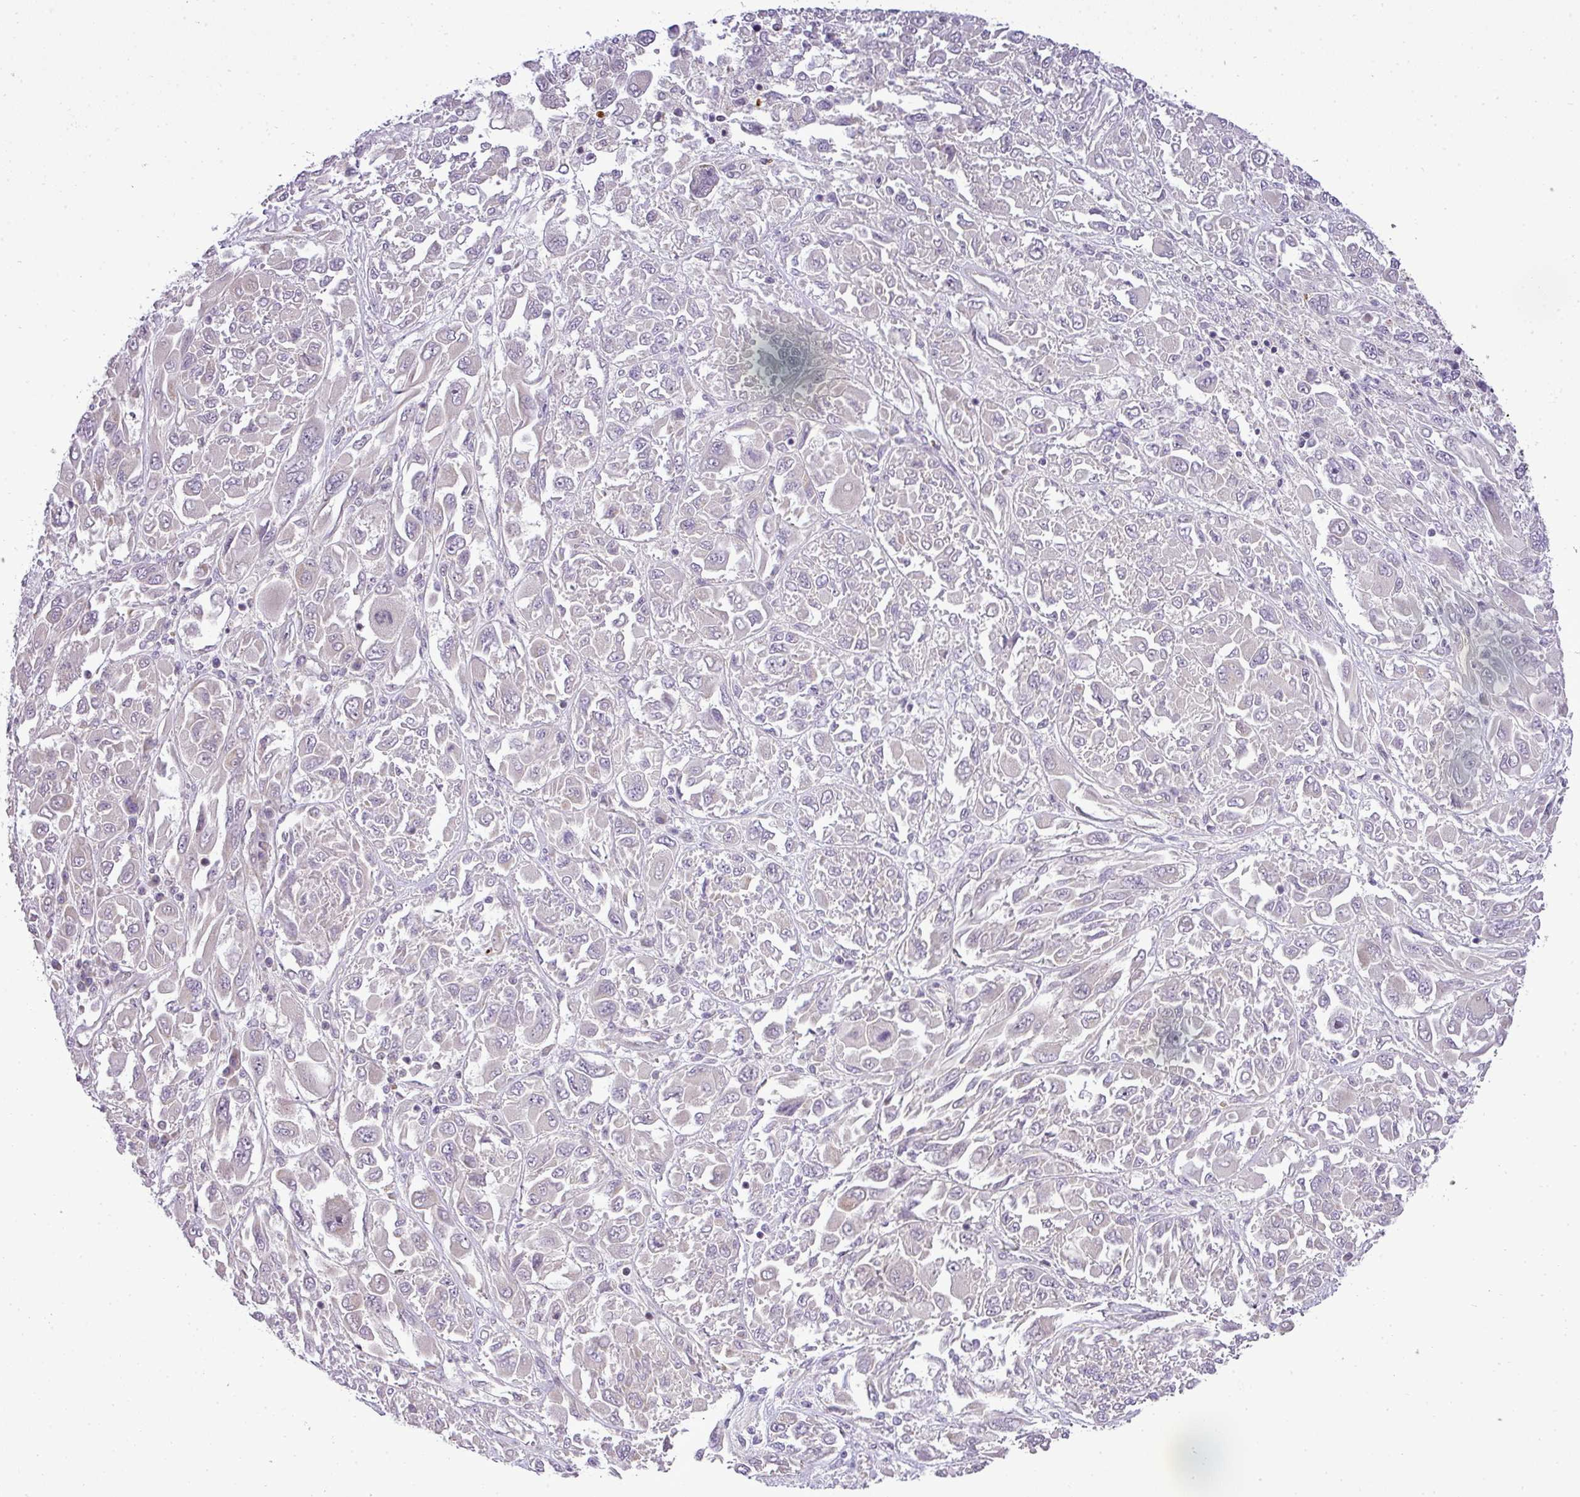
{"staining": {"intensity": "negative", "quantity": "none", "location": "none"}, "tissue": "melanoma", "cell_type": "Tumor cells", "image_type": "cancer", "snomed": [{"axis": "morphology", "description": "Malignant melanoma, NOS"}, {"axis": "topography", "description": "Skin"}], "caption": "Tumor cells are negative for brown protein staining in malignant melanoma.", "gene": "ZDHHC1", "patient": {"sex": "female", "age": 91}}